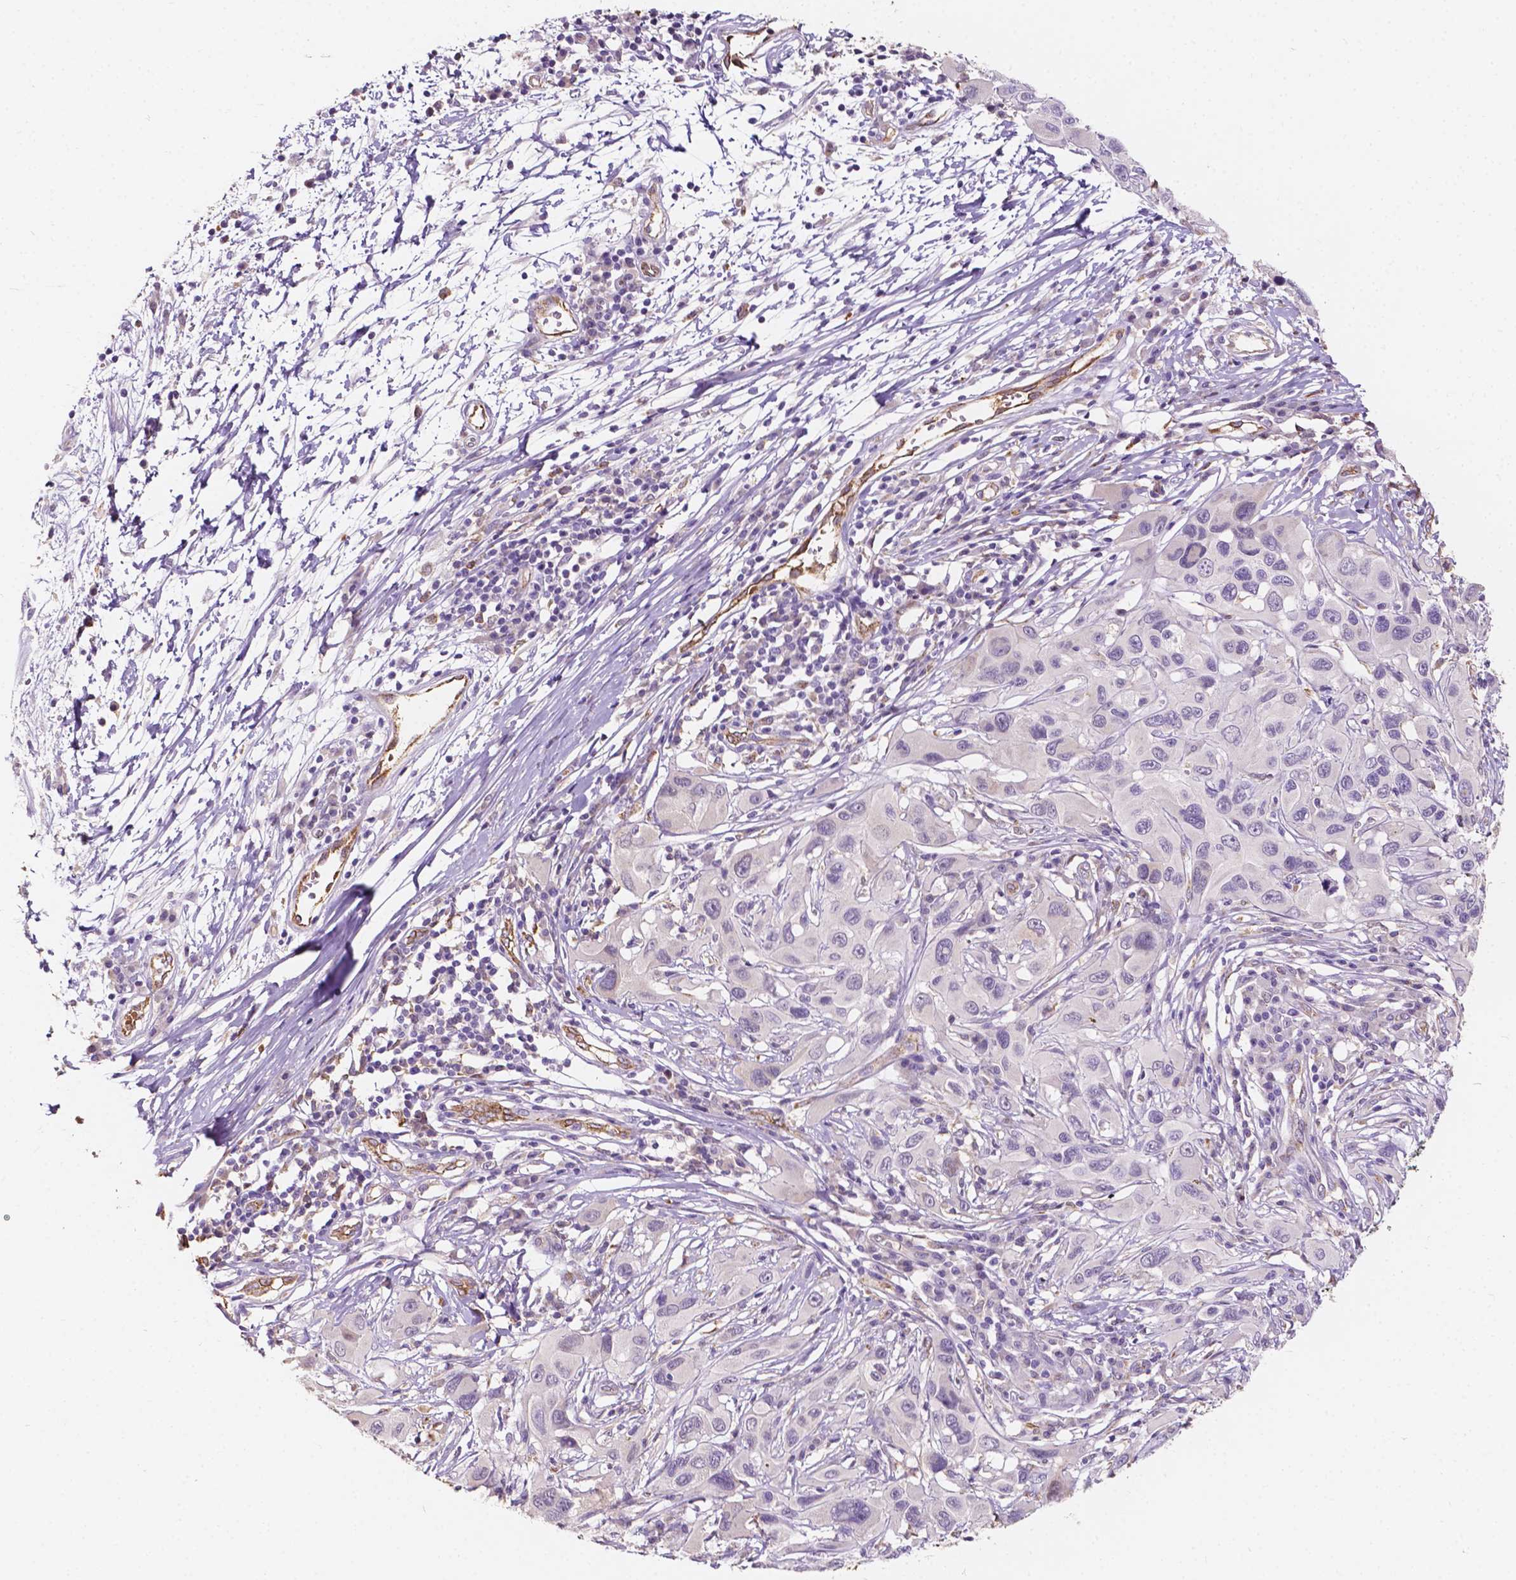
{"staining": {"intensity": "negative", "quantity": "none", "location": "none"}, "tissue": "melanoma", "cell_type": "Tumor cells", "image_type": "cancer", "snomed": [{"axis": "morphology", "description": "Malignant melanoma, NOS"}, {"axis": "topography", "description": "Skin"}], "caption": "Tumor cells are negative for protein expression in human malignant melanoma.", "gene": "SLC22A4", "patient": {"sex": "male", "age": 53}}